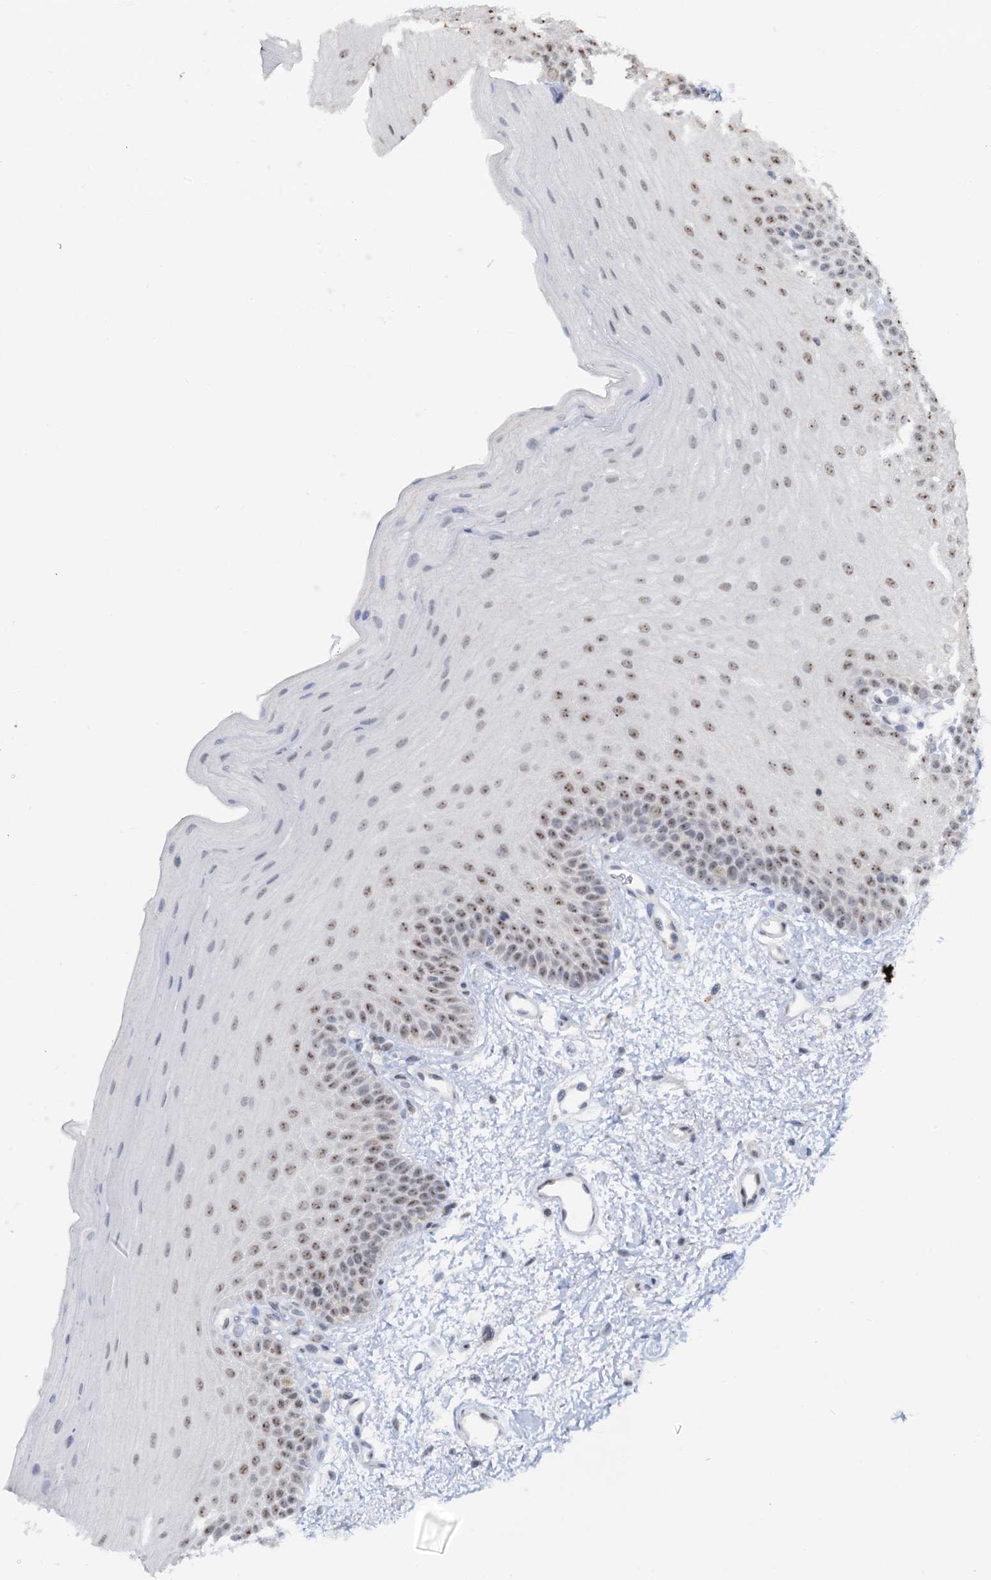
{"staining": {"intensity": "moderate", "quantity": "25%-75%", "location": "nuclear"}, "tissue": "oral mucosa", "cell_type": "Squamous epithelial cells", "image_type": "normal", "snomed": [{"axis": "morphology", "description": "Normal tissue, NOS"}, {"axis": "topography", "description": "Oral tissue"}], "caption": "Moderate nuclear expression is present in approximately 25%-75% of squamous epithelial cells in benign oral mucosa. Immunohistochemistry stains the protein of interest in brown and the nuclei are stained blue.", "gene": "NAT10", "patient": {"sex": "male", "age": 68}}